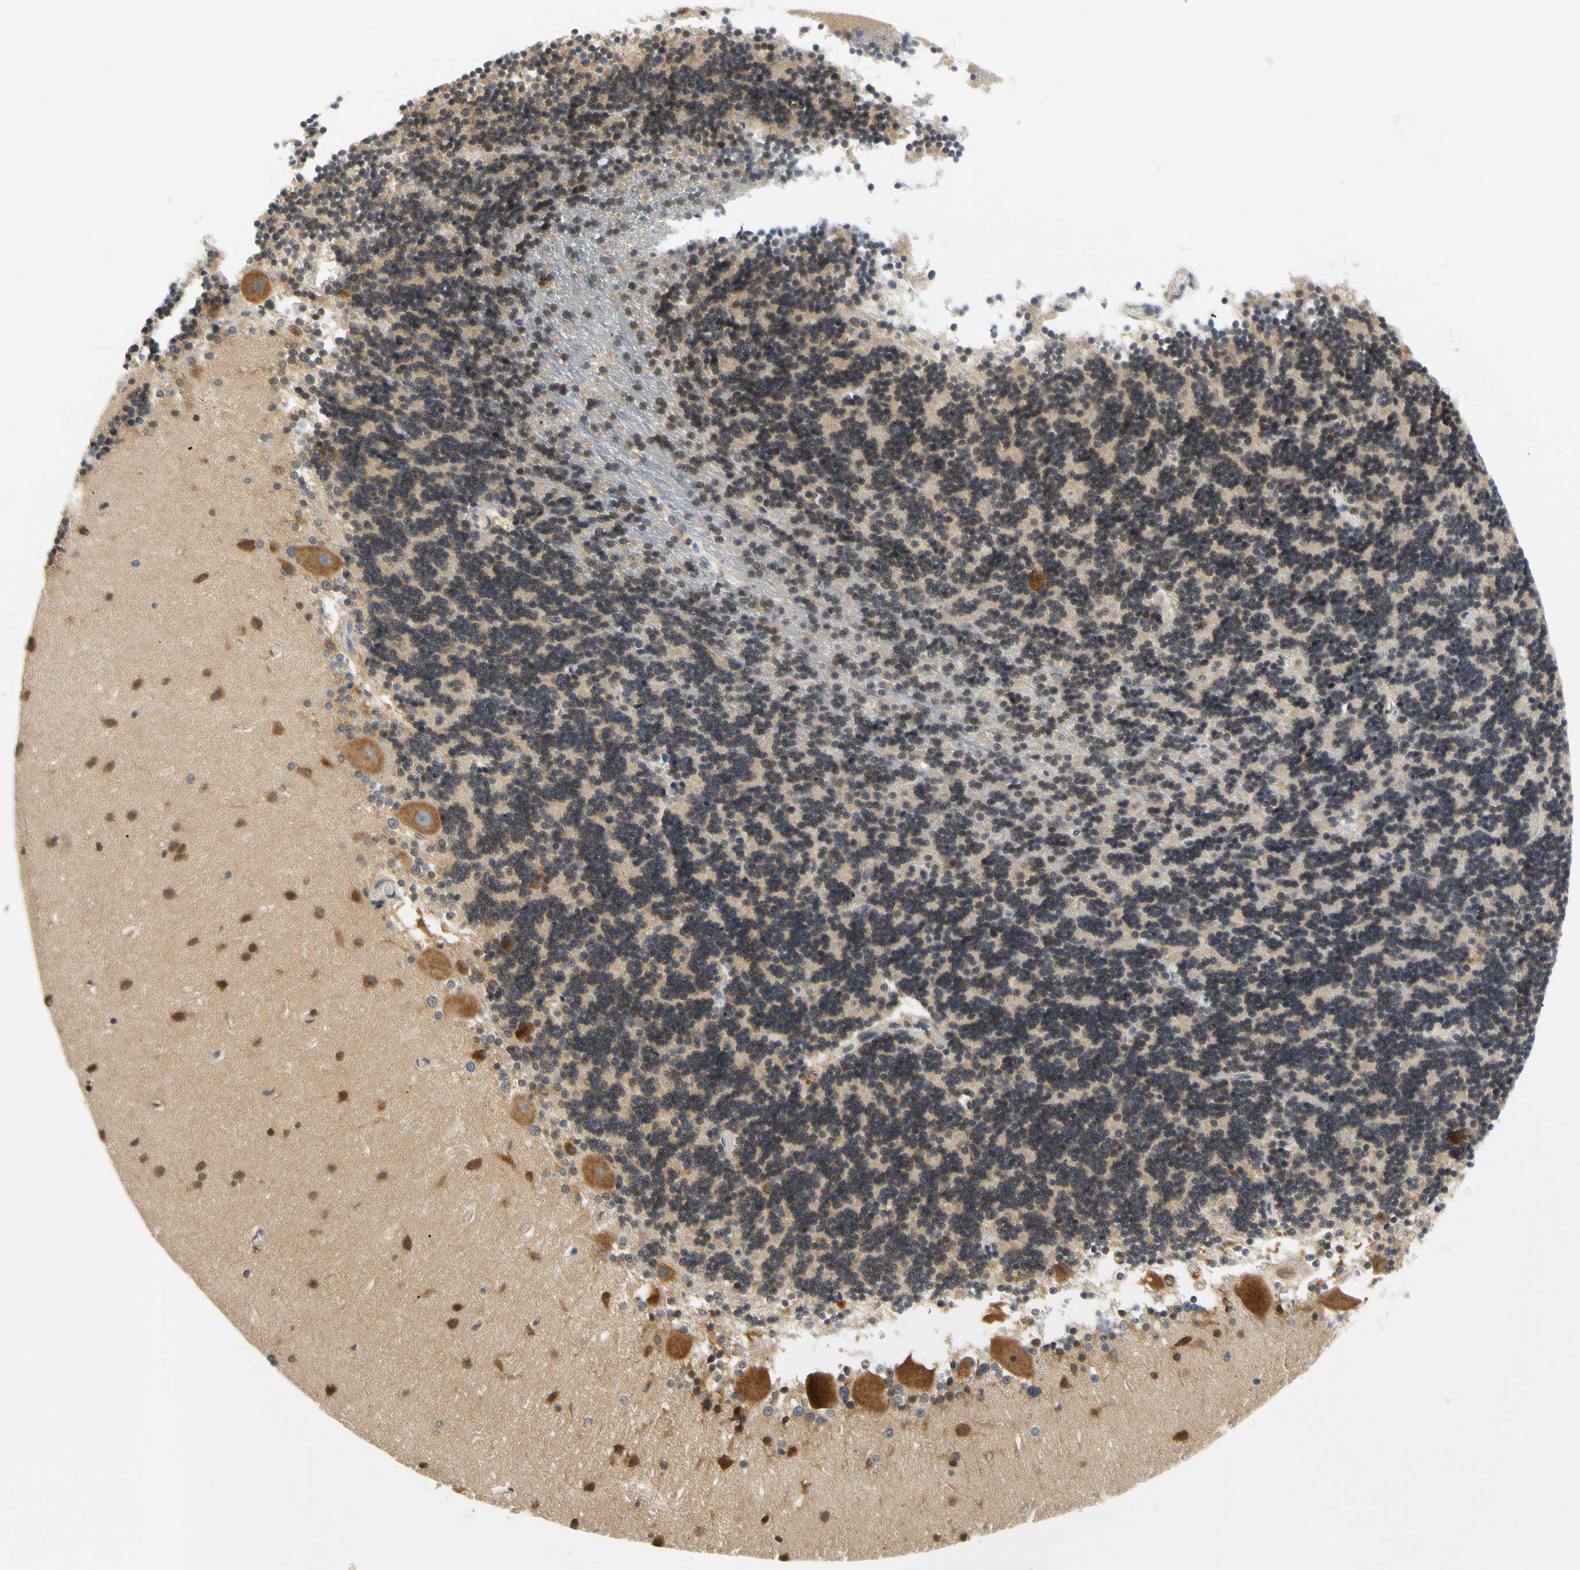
{"staining": {"intensity": "weak", "quantity": ">75%", "location": "cytoplasmic/membranous"}, "tissue": "cerebellum", "cell_type": "Cells in granular layer", "image_type": "normal", "snomed": [{"axis": "morphology", "description": "Normal tissue, NOS"}, {"axis": "topography", "description": "Cerebellum"}], "caption": "Weak cytoplasmic/membranous positivity for a protein is appreciated in approximately >75% of cells in granular layer of unremarkable cerebellum using immunohistochemistry (IHC).", "gene": "LRRC47", "patient": {"sex": "female", "age": 54}}